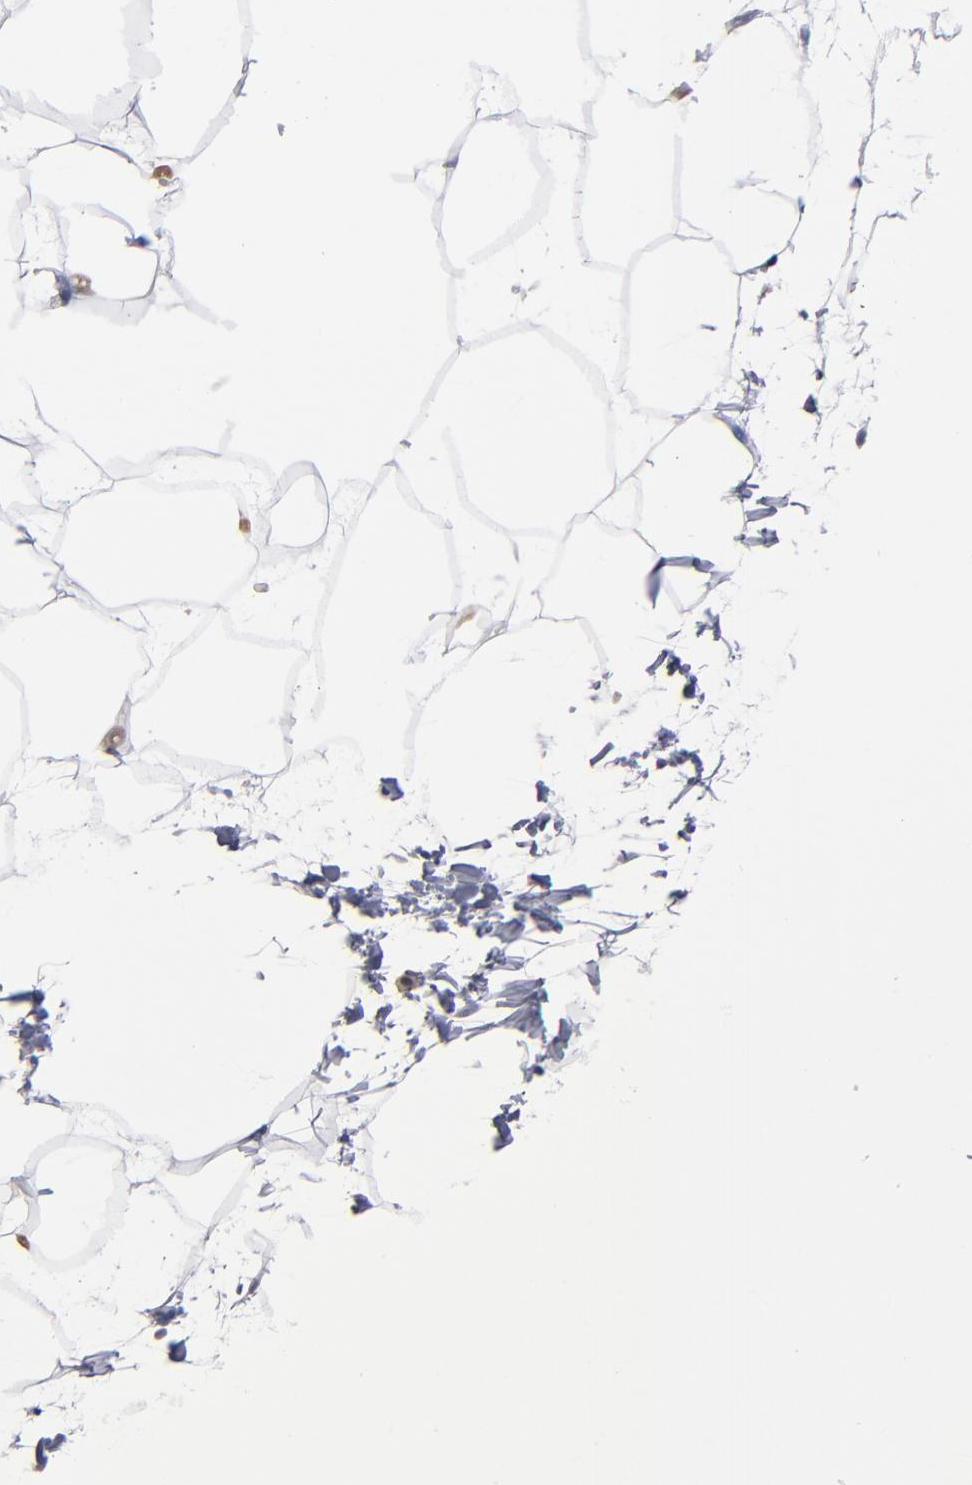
{"staining": {"intensity": "moderate", "quantity": "<25%", "location": "cytoplasmic/membranous"}, "tissue": "adipose tissue", "cell_type": "Adipocytes", "image_type": "normal", "snomed": [{"axis": "morphology", "description": "Normal tissue, NOS"}, {"axis": "morphology", "description": "Duct carcinoma"}, {"axis": "topography", "description": "Breast"}, {"axis": "topography", "description": "Adipose tissue"}], "caption": "Adipocytes reveal low levels of moderate cytoplasmic/membranous staining in approximately <25% of cells in normal adipose tissue. (DAB (3,3'-diaminobenzidine) IHC with brightfield microscopy, high magnification).", "gene": "SELP", "patient": {"sex": "female", "age": 37}}